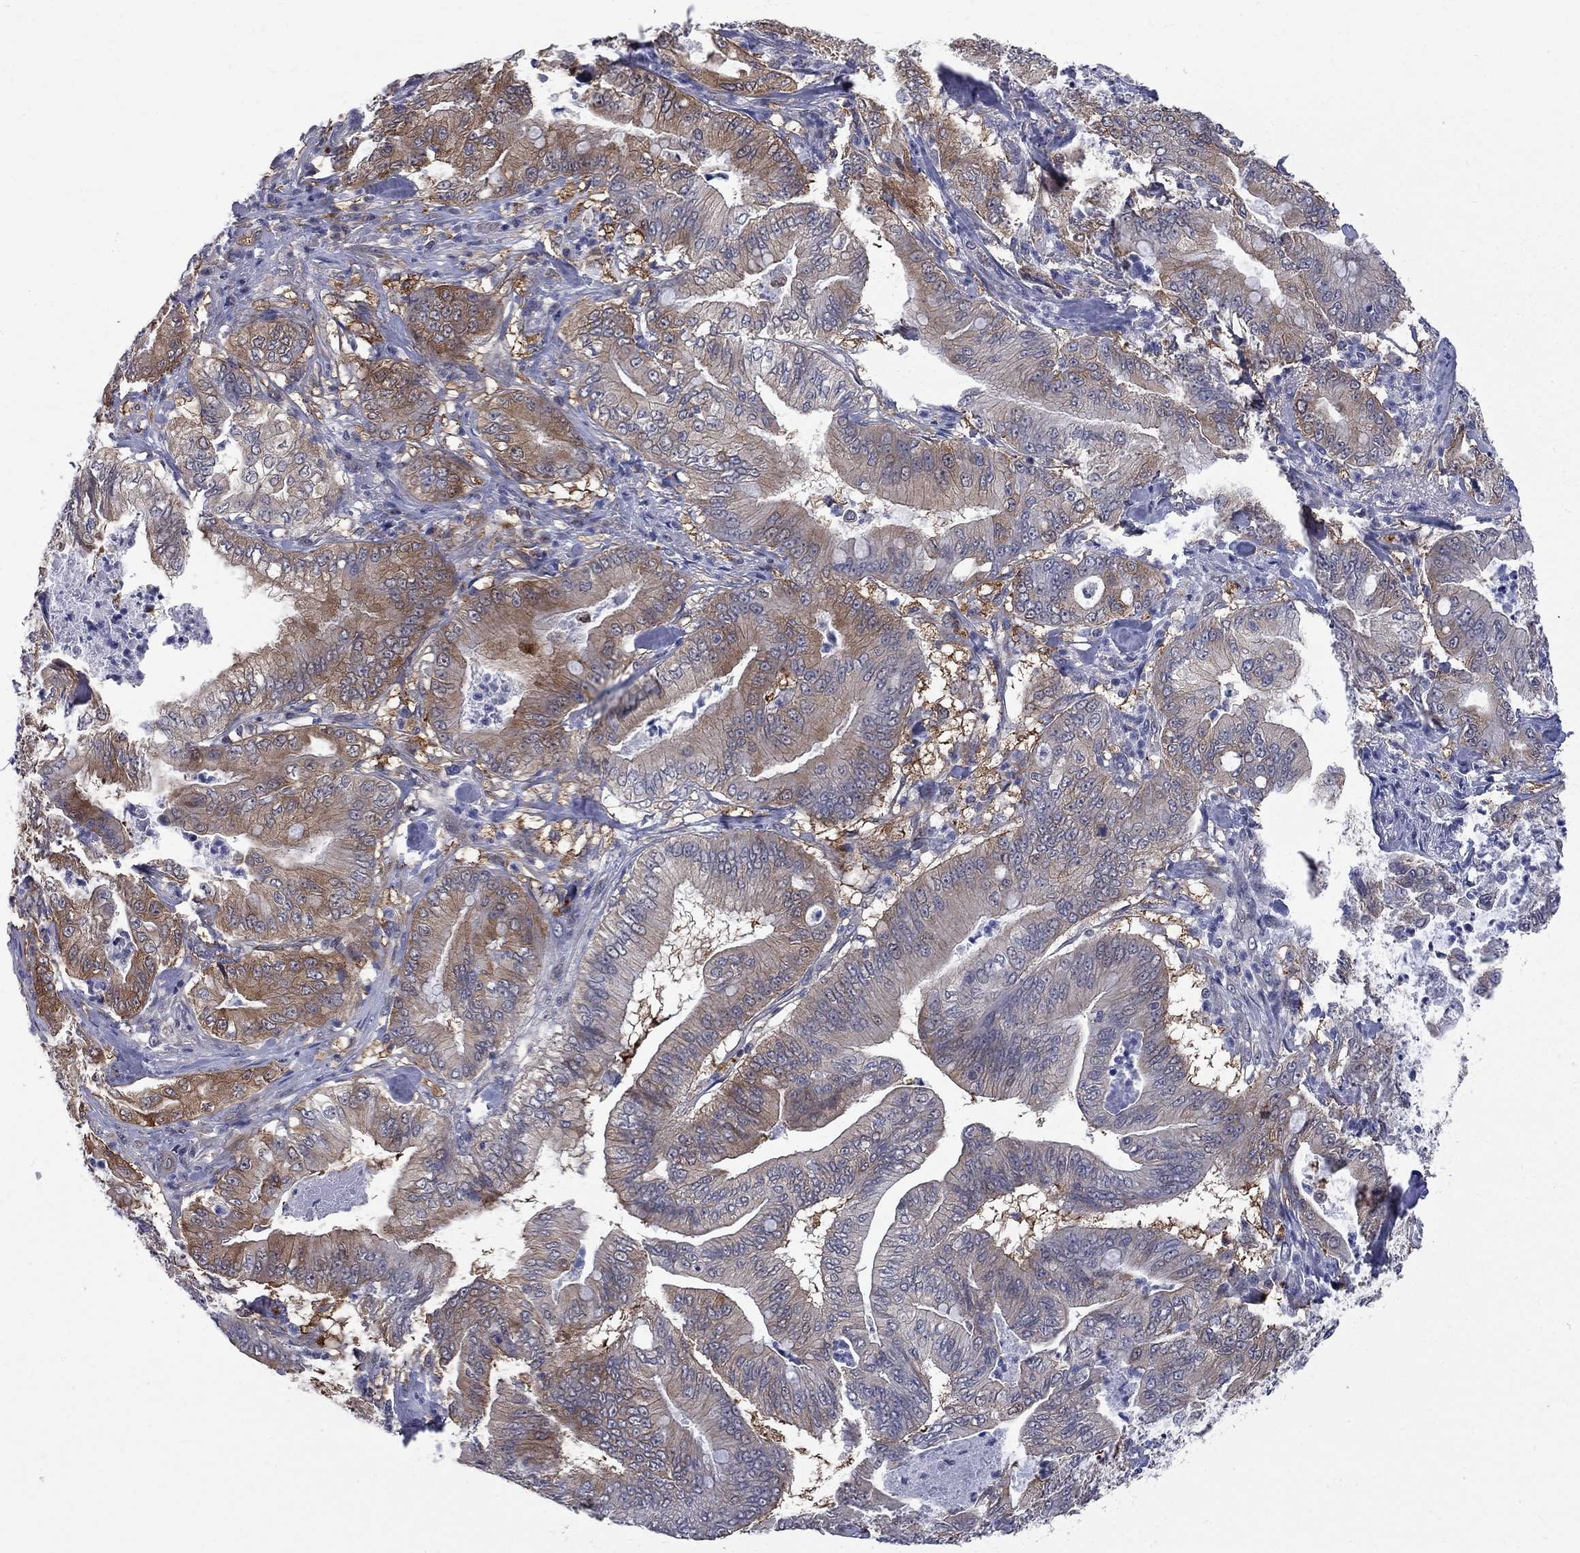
{"staining": {"intensity": "strong", "quantity": "<25%", "location": "cytoplasmic/membranous"}, "tissue": "pancreatic cancer", "cell_type": "Tumor cells", "image_type": "cancer", "snomed": [{"axis": "morphology", "description": "Adenocarcinoma, NOS"}, {"axis": "topography", "description": "Pancreas"}], "caption": "A brown stain labels strong cytoplasmic/membranous expression of a protein in human pancreatic cancer (adenocarcinoma) tumor cells. Using DAB (brown) and hematoxylin (blue) stains, captured at high magnification using brightfield microscopy.", "gene": "GALNT8", "patient": {"sex": "male", "age": 71}}